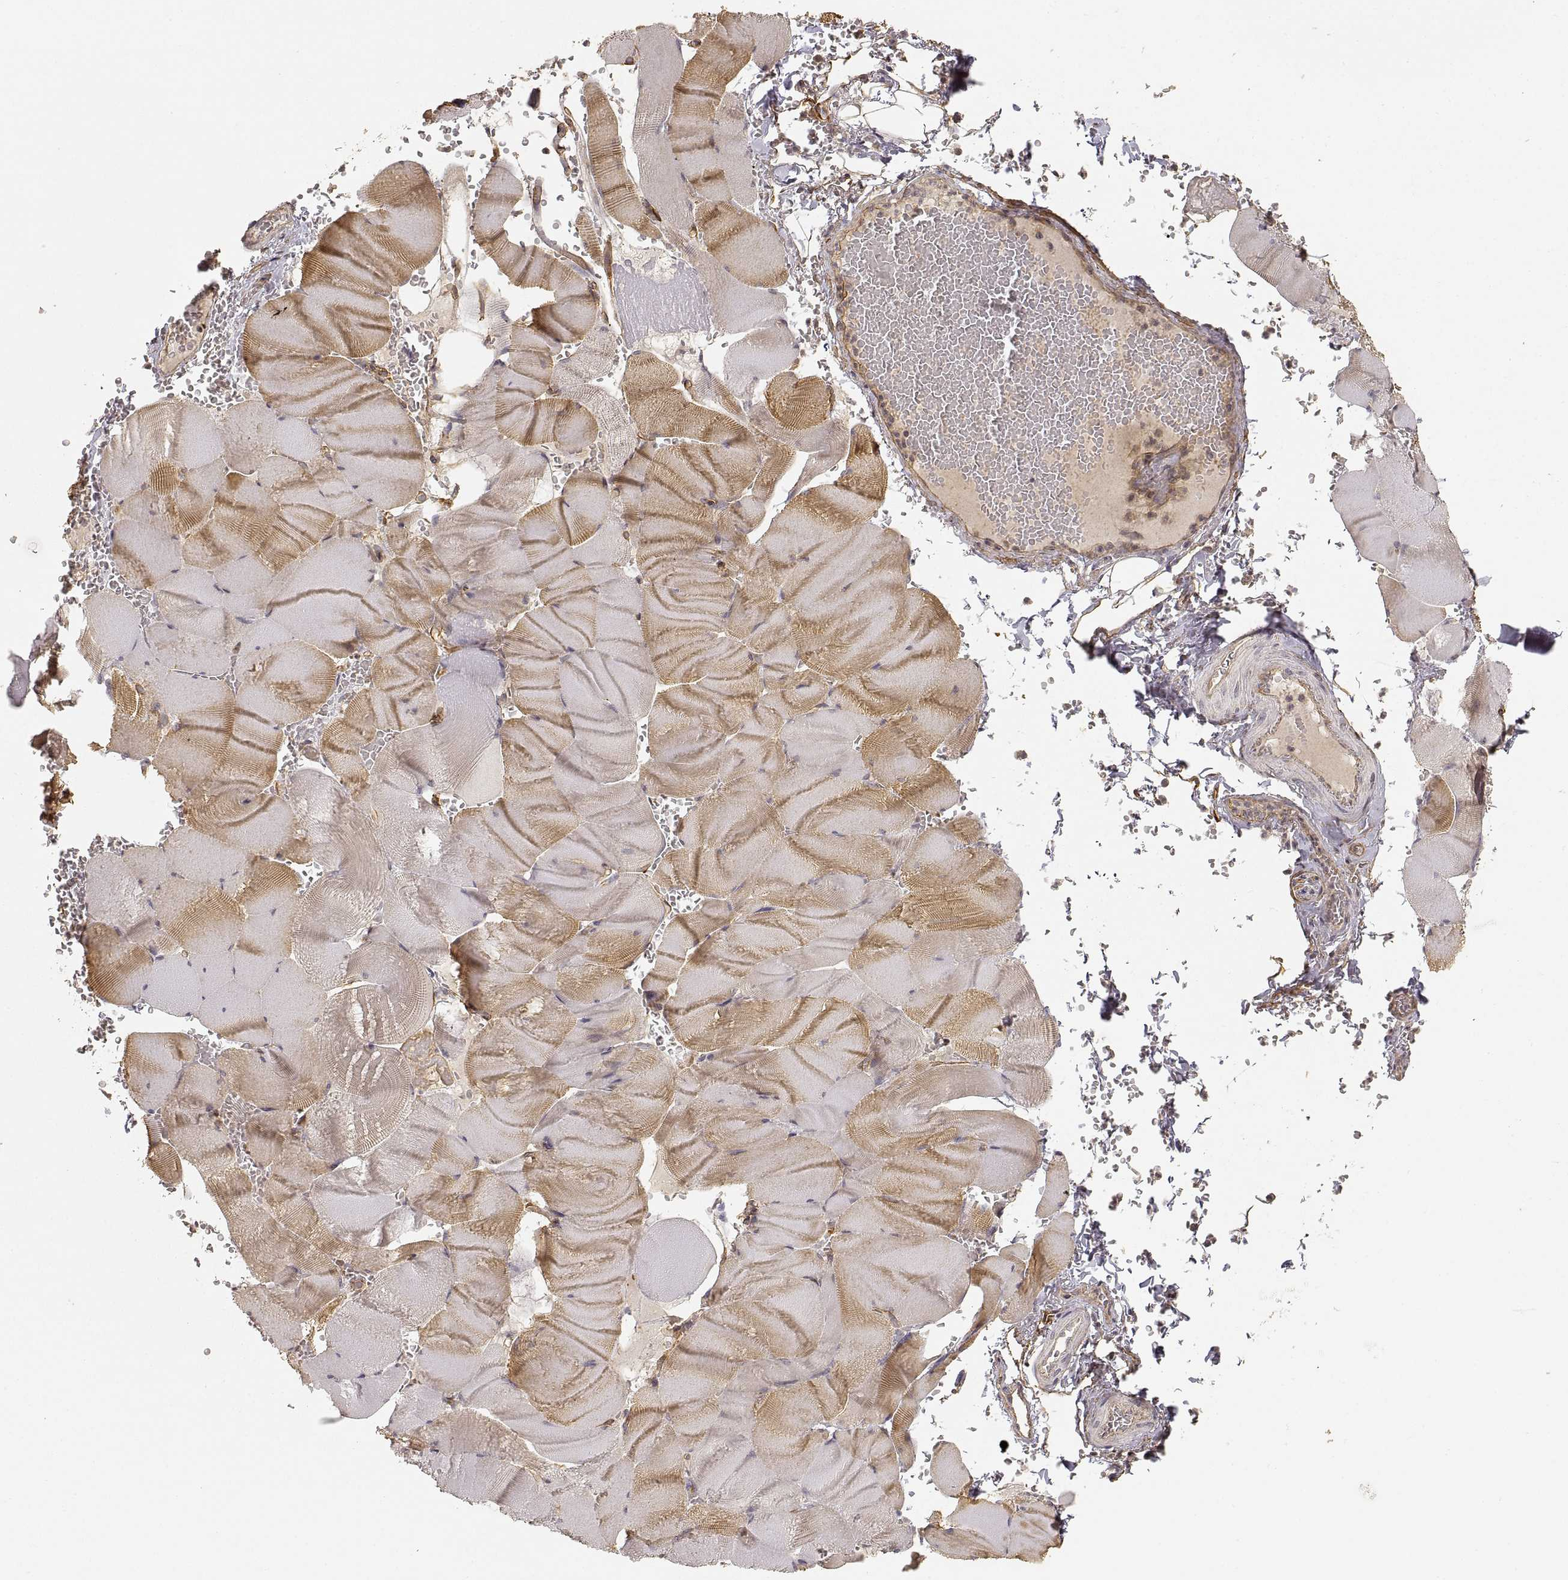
{"staining": {"intensity": "moderate", "quantity": "25%-75%", "location": "cytoplasmic/membranous"}, "tissue": "skeletal muscle", "cell_type": "Myocytes", "image_type": "normal", "snomed": [{"axis": "morphology", "description": "Normal tissue, NOS"}, {"axis": "topography", "description": "Skeletal muscle"}], "caption": "Approximately 25%-75% of myocytes in unremarkable skeletal muscle reveal moderate cytoplasmic/membranous protein positivity as visualized by brown immunohistochemical staining.", "gene": "LAMA4", "patient": {"sex": "male", "age": 56}}